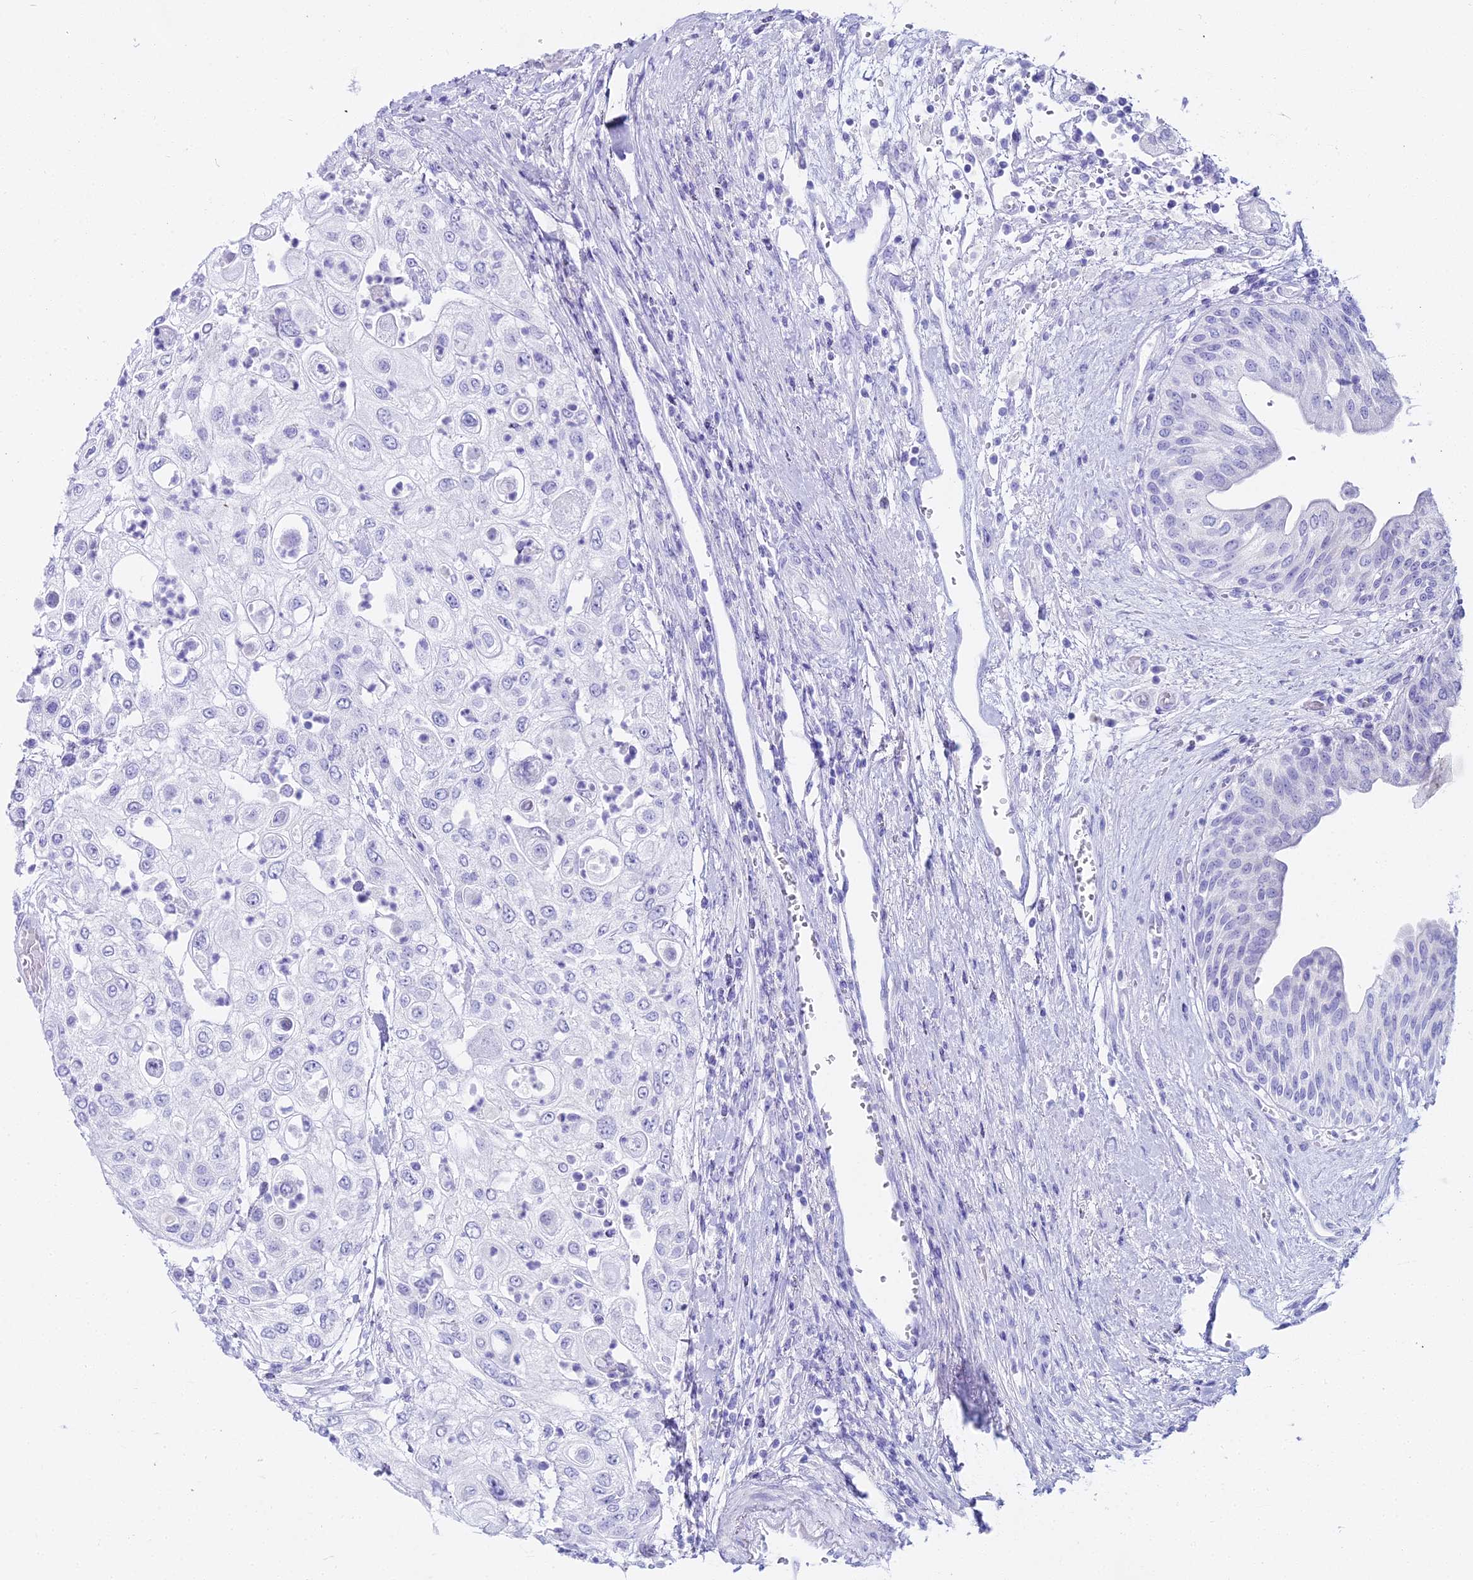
{"staining": {"intensity": "negative", "quantity": "none", "location": "none"}, "tissue": "urothelial cancer", "cell_type": "Tumor cells", "image_type": "cancer", "snomed": [{"axis": "morphology", "description": "Urothelial carcinoma, High grade"}, {"axis": "topography", "description": "Urinary bladder"}], "caption": "High-grade urothelial carcinoma was stained to show a protein in brown. There is no significant expression in tumor cells.", "gene": "CGB2", "patient": {"sex": "female", "age": 79}}